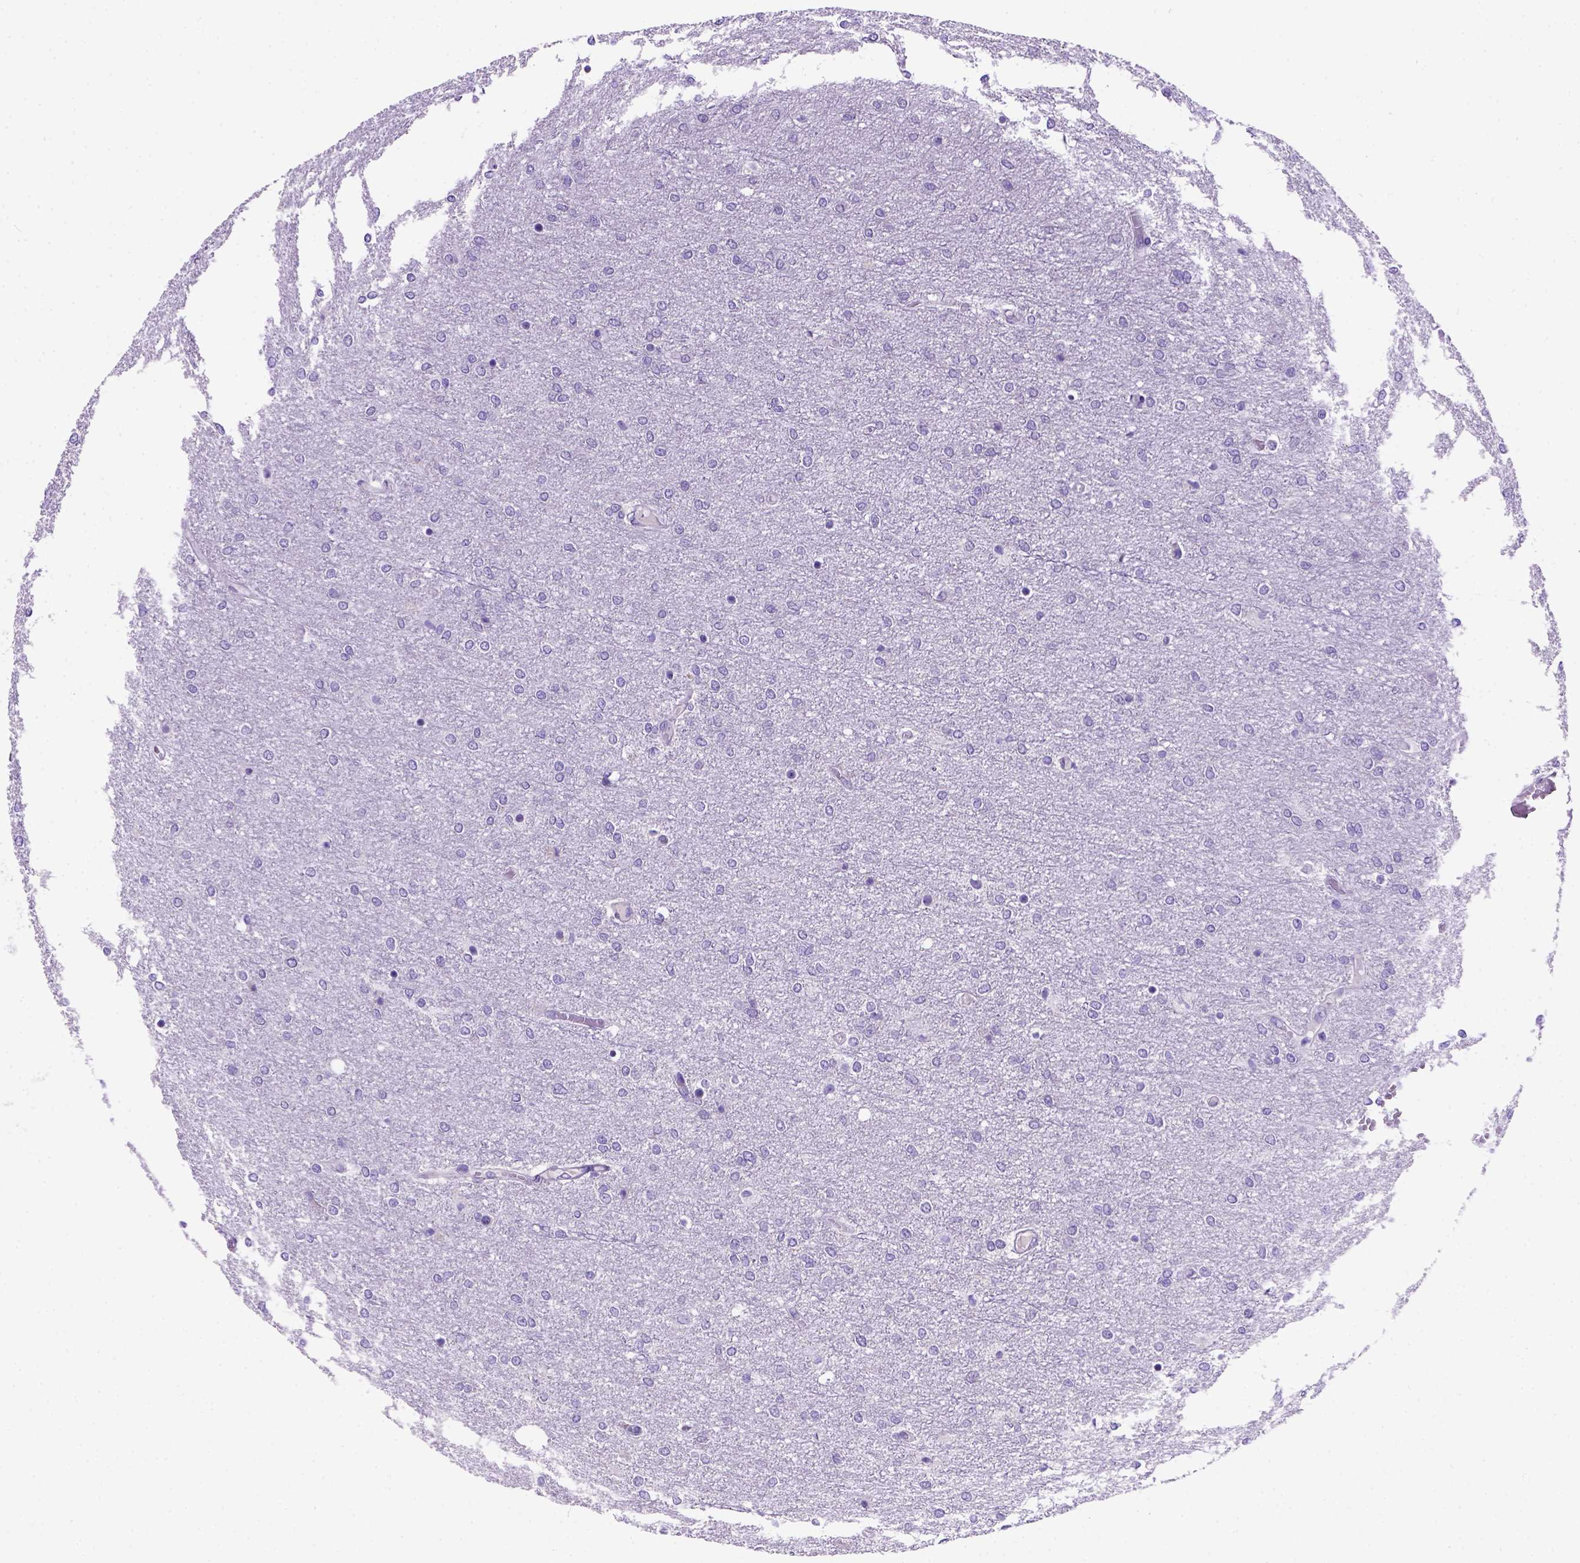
{"staining": {"intensity": "negative", "quantity": "none", "location": "none"}, "tissue": "glioma", "cell_type": "Tumor cells", "image_type": "cancer", "snomed": [{"axis": "morphology", "description": "Glioma, malignant, High grade"}, {"axis": "topography", "description": "Brain"}], "caption": "Micrograph shows no significant protein staining in tumor cells of high-grade glioma (malignant).", "gene": "FOXI1", "patient": {"sex": "female", "age": 61}}